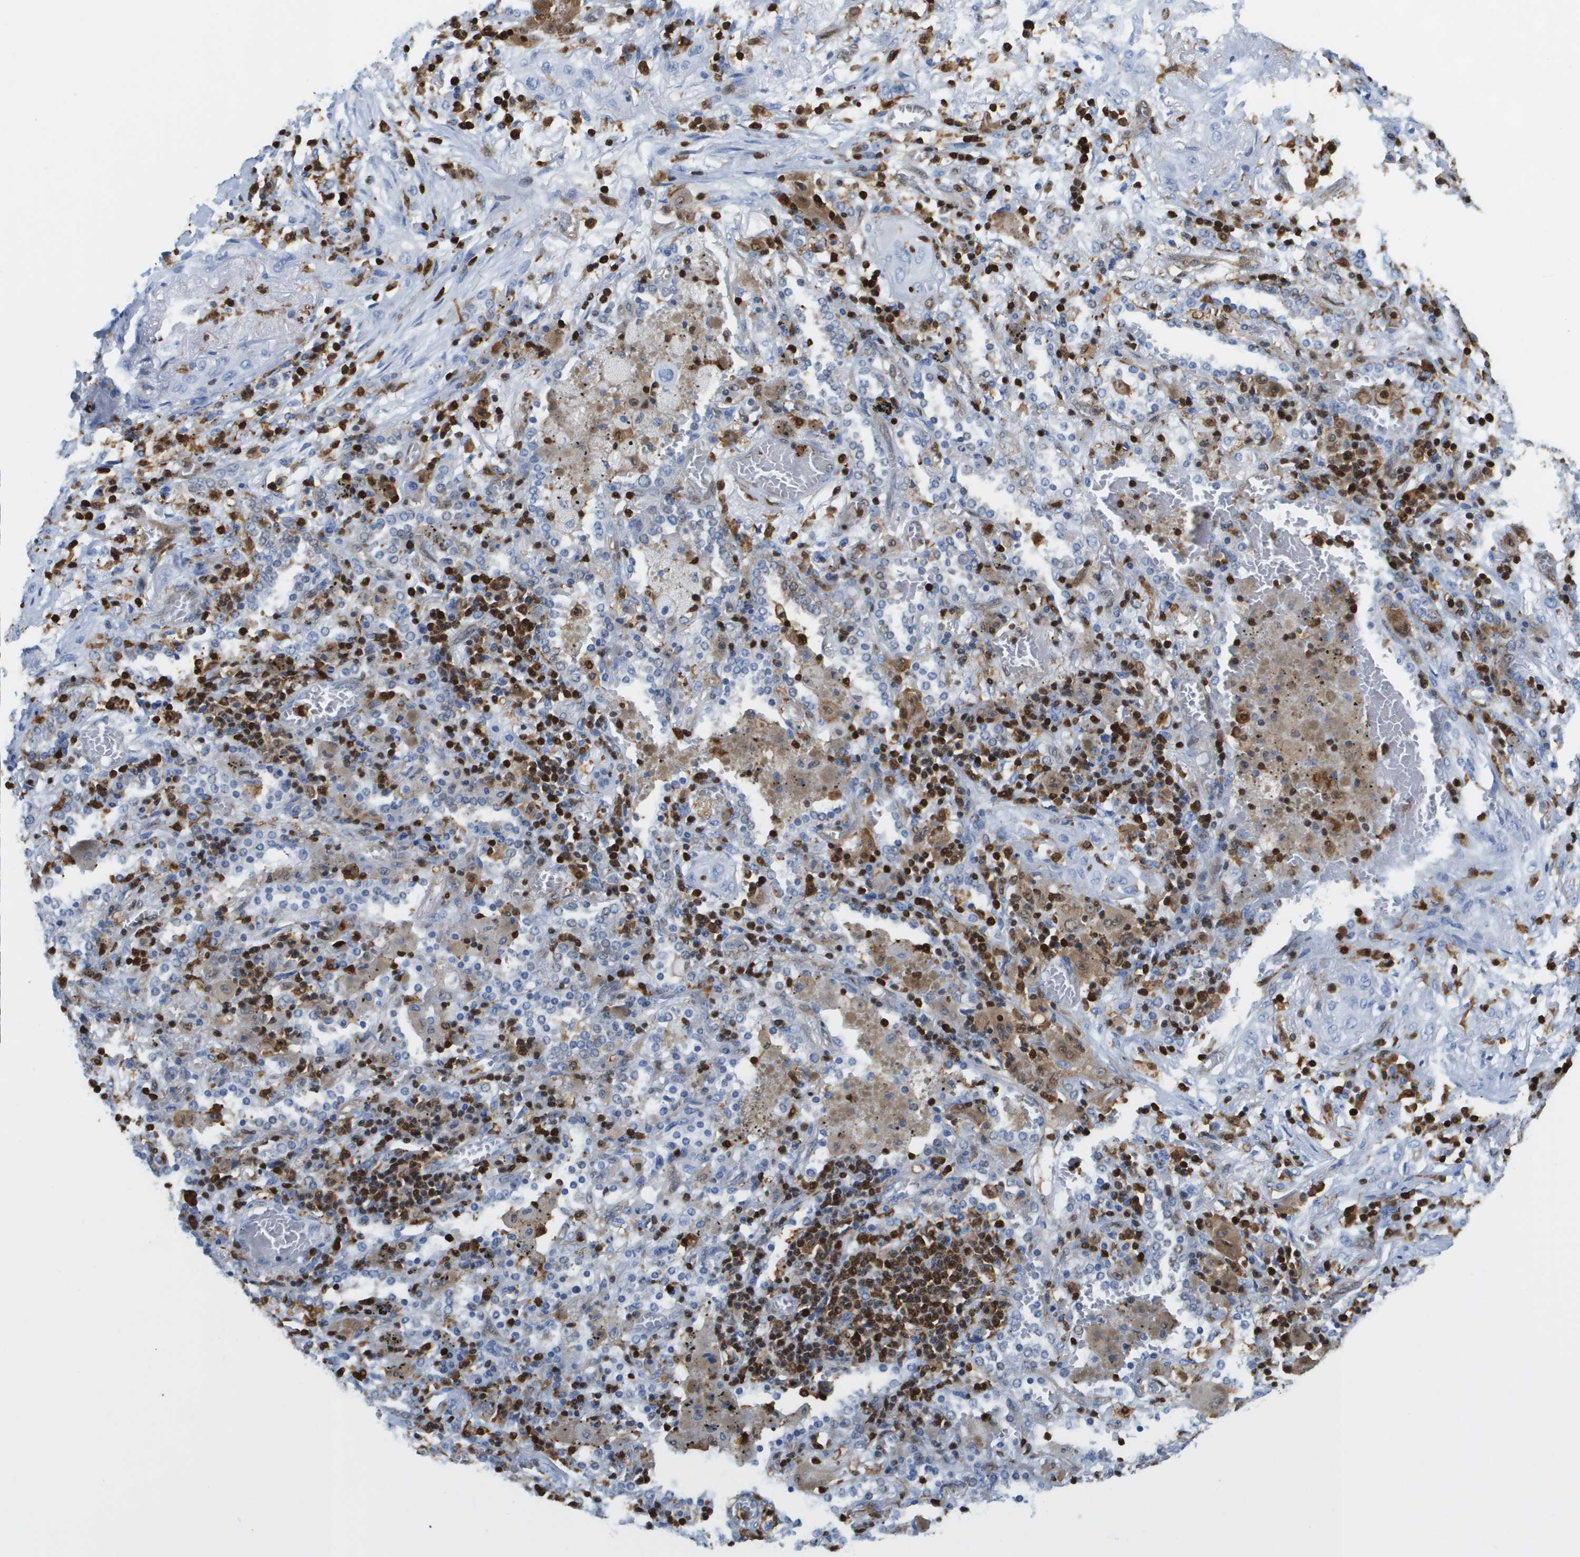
{"staining": {"intensity": "negative", "quantity": "none", "location": "none"}, "tissue": "lung cancer", "cell_type": "Tumor cells", "image_type": "cancer", "snomed": [{"axis": "morphology", "description": "Squamous cell carcinoma, NOS"}, {"axis": "topography", "description": "Lung"}], "caption": "Immunohistochemistry (IHC) image of neoplastic tissue: human lung cancer stained with DAB demonstrates no significant protein staining in tumor cells.", "gene": "DOCK5", "patient": {"sex": "female", "age": 47}}